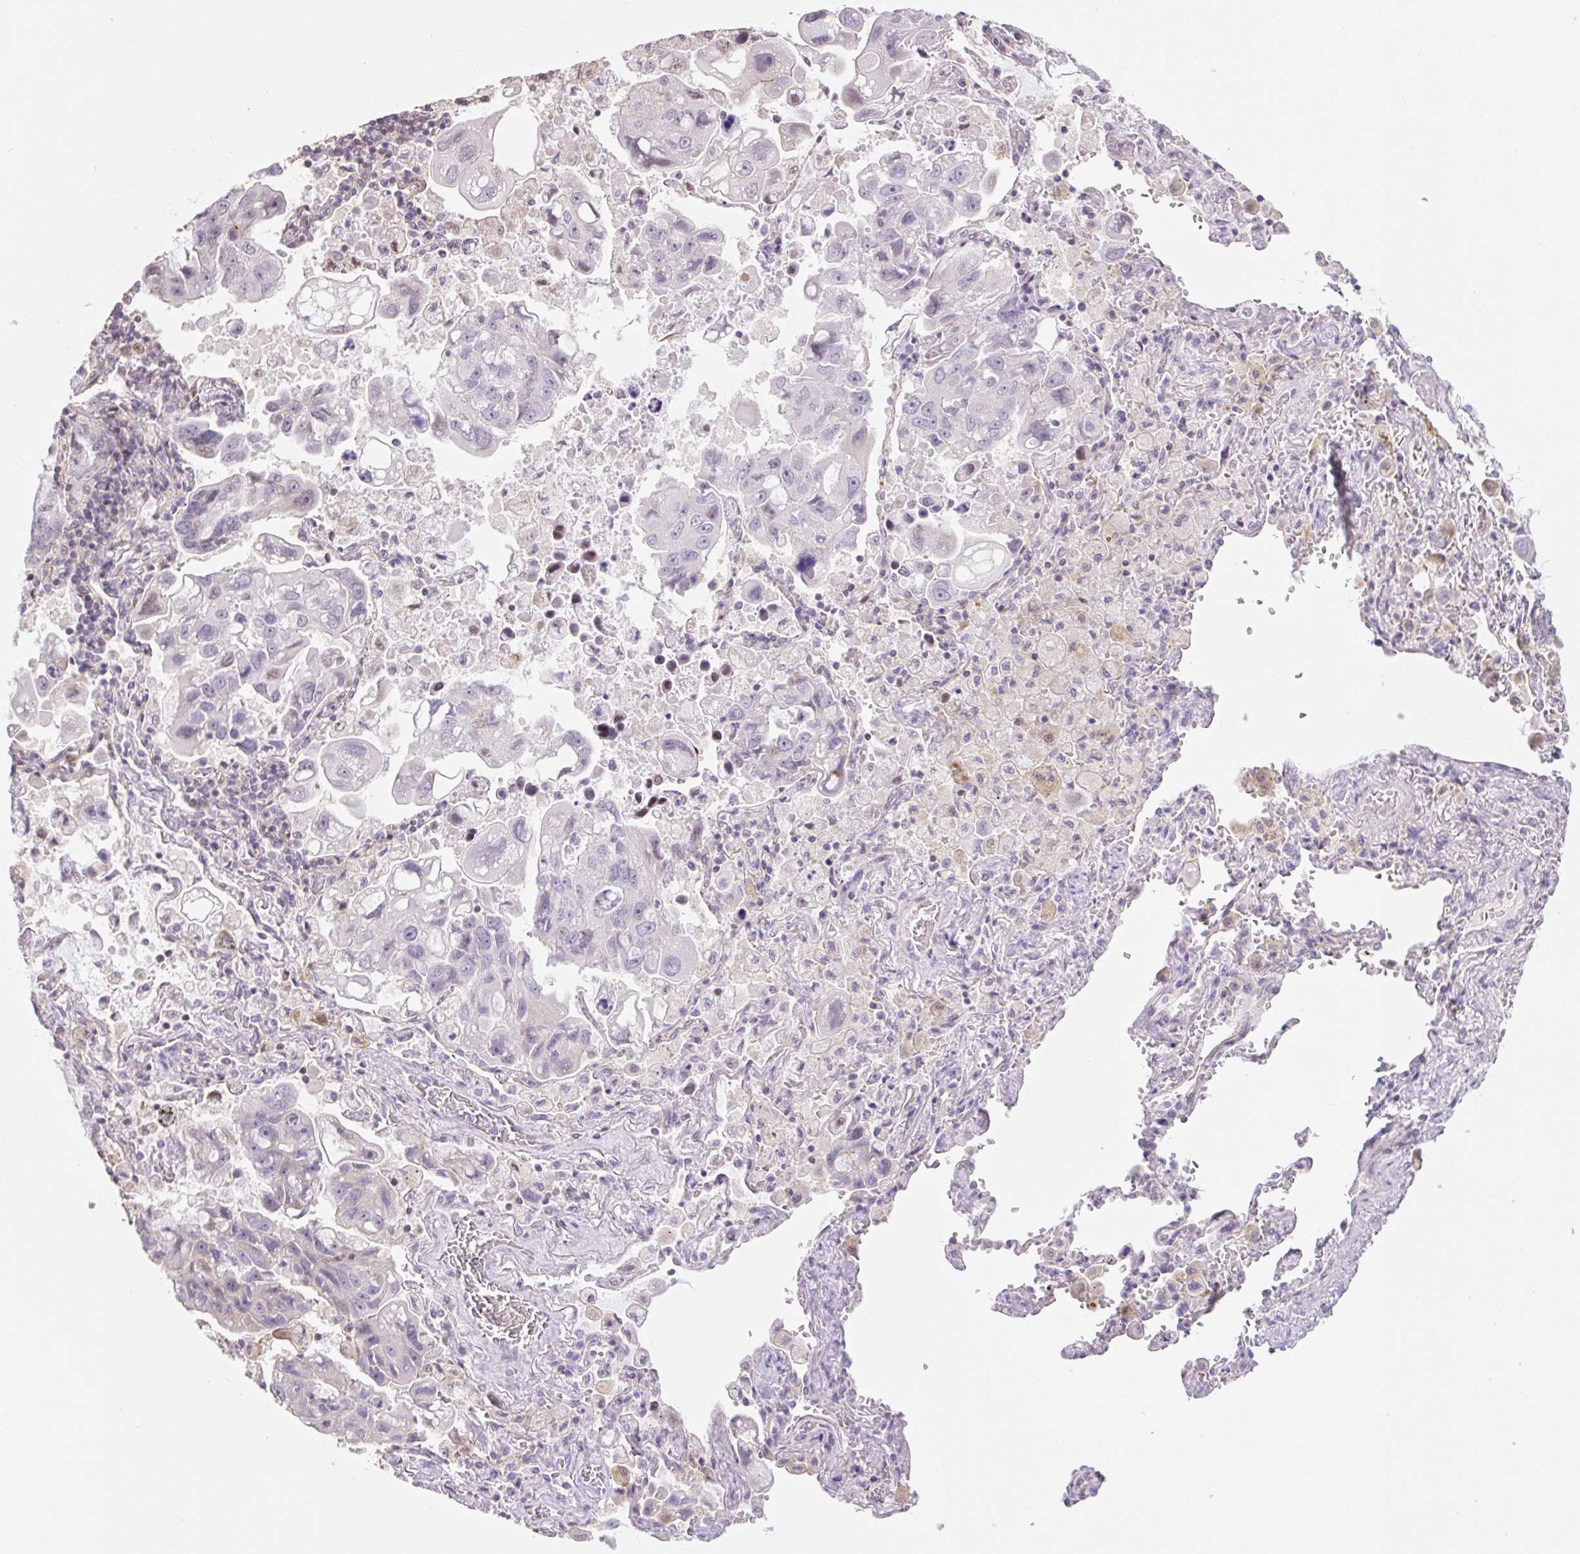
{"staining": {"intensity": "negative", "quantity": "none", "location": "none"}, "tissue": "lung cancer", "cell_type": "Tumor cells", "image_type": "cancer", "snomed": [{"axis": "morphology", "description": "Adenocarcinoma, NOS"}, {"axis": "topography", "description": "Lung"}], "caption": "Tumor cells are negative for brown protein staining in lung cancer (adenocarcinoma).", "gene": "ZNF552", "patient": {"sex": "male", "age": 64}}